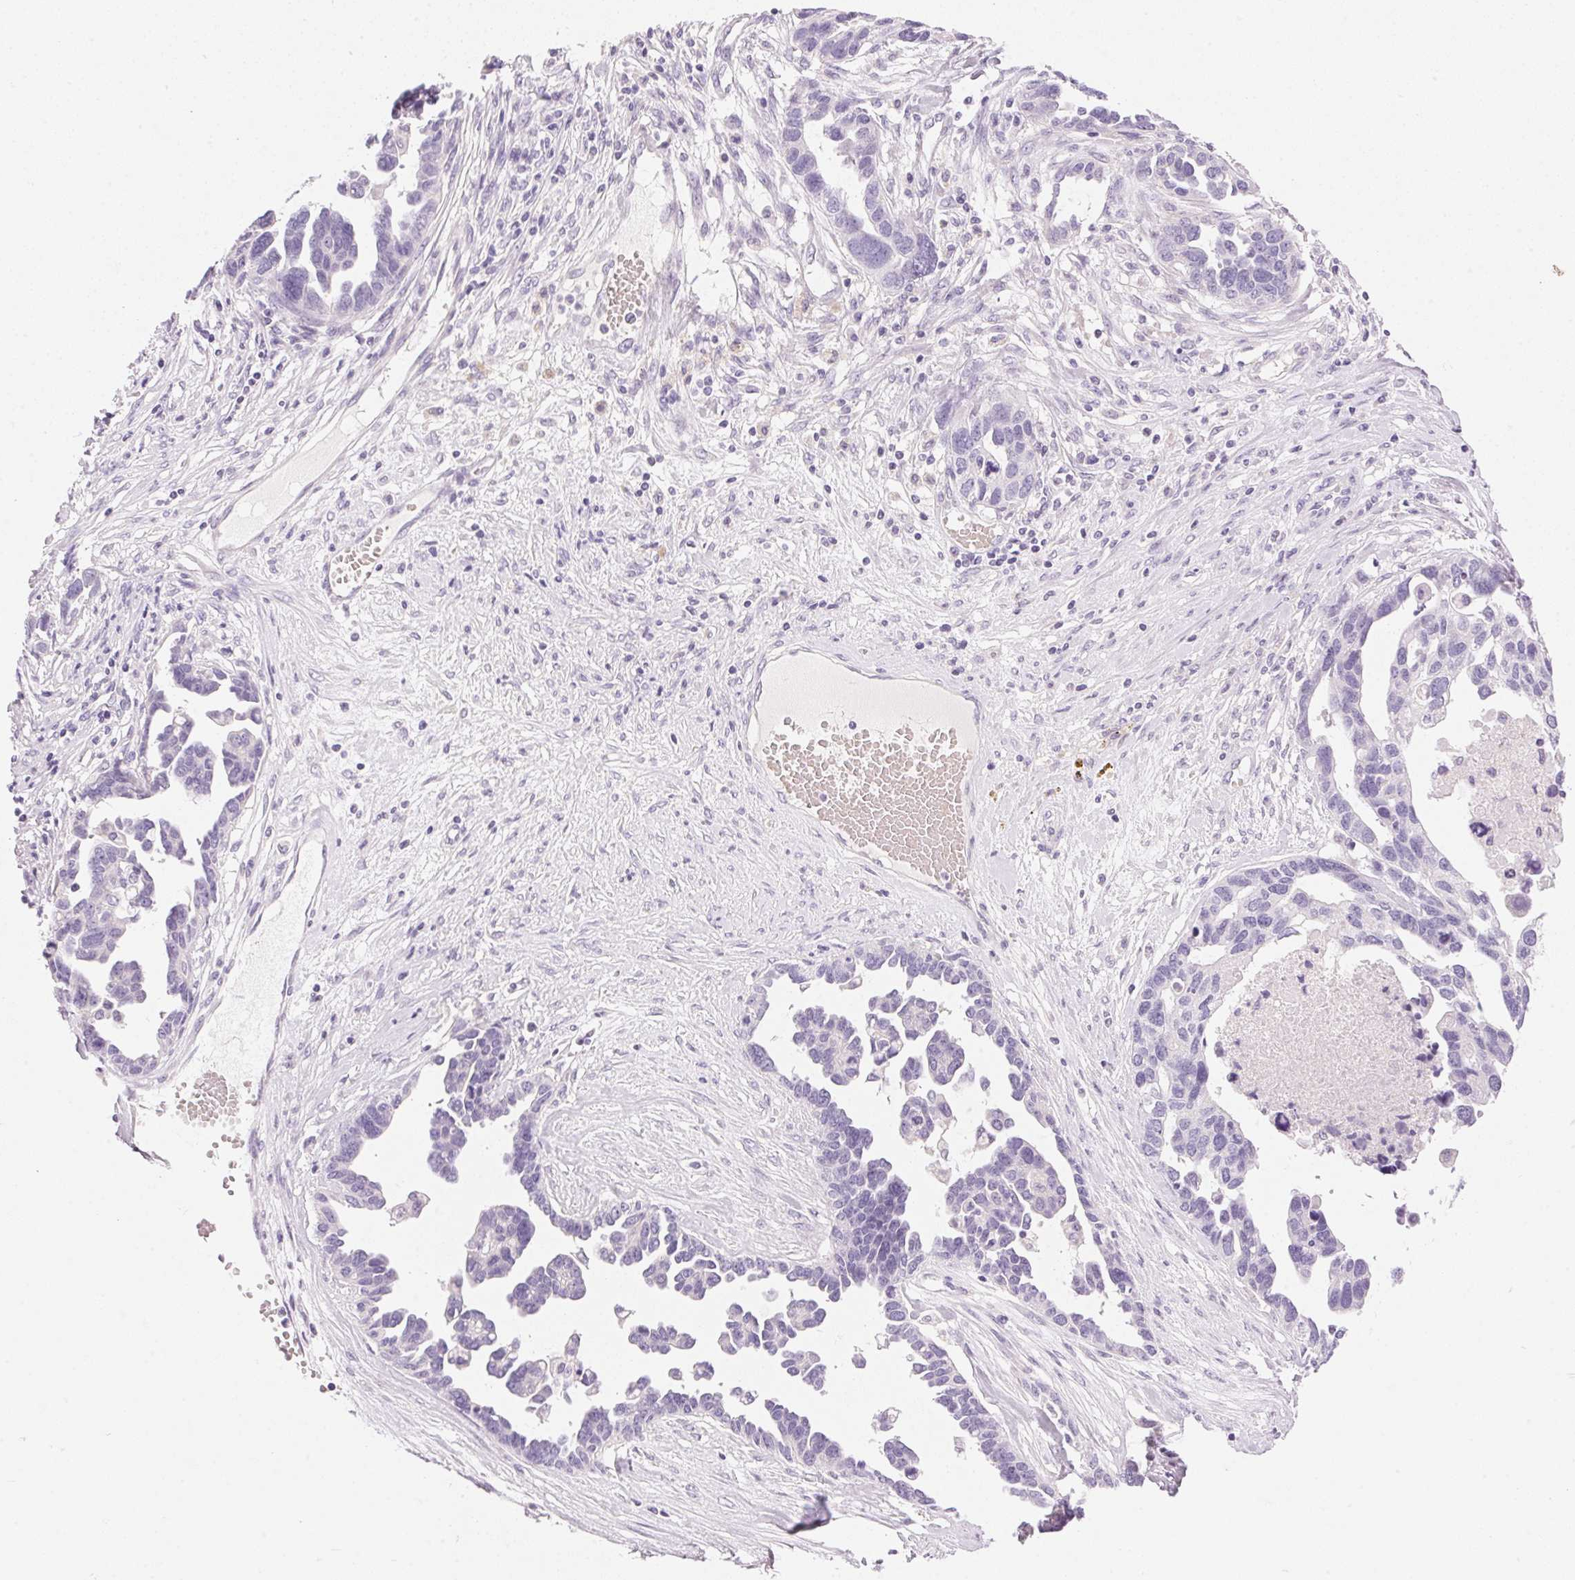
{"staining": {"intensity": "negative", "quantity": "none", "location": "none"}, "tissue": "ovarian cancer", "cell_type": "Tumor cells", "image_type": "cancer", "snomed": [{"axis": "morphology", "description": "Cystadenocarcinoma, serous, NOS"}, {"axis": "topography", "description": "Ovary"}], "caption": "Micrograph shows no significant protein positivity in tumor cells of ovarian cancer (serous cystadenocarcinoma).", "gene": "HSD17B2", "patient": {"sex": "female", "age": 54}}